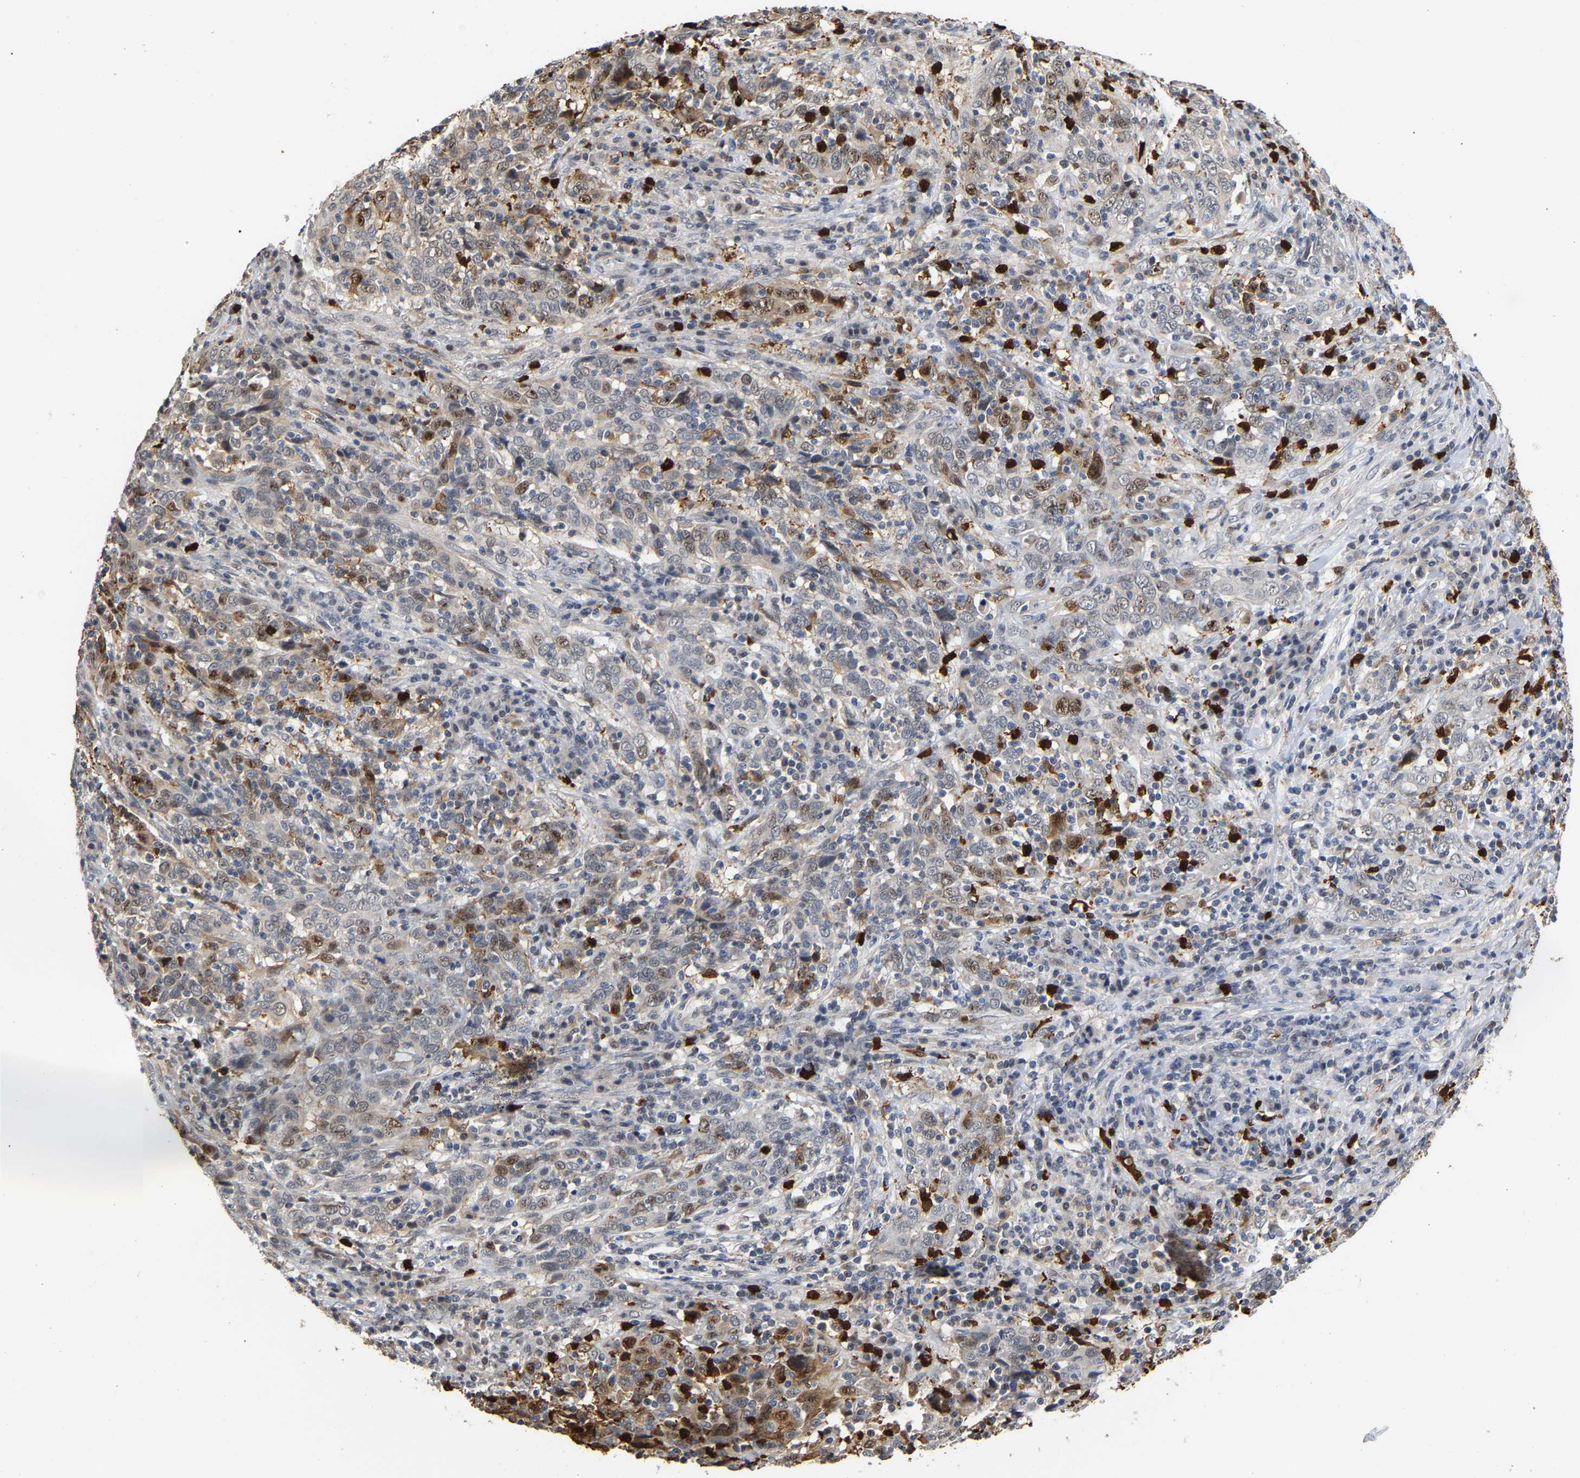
{"staining": {"intensity": "moderate", "quantity": "<25%", "location": "cytoplasmic/membranous,nuclear"}, "tissue": "cervical cancer", "cell_type": "Tumor cells", "image_type": "cancer", "snomed": [{"axis": "morphology", "description": "Squamous cell carcinoma, NOS"}, {"axis": "topography", "description": "Cervix"}], "caption": "Immunohistochemical staining of human cervical squamous cell carcinoma shows moderate cytoplasmic/membranous and nuclear protein positivity in approximately <25% of tumor cells.", "gene": "TDRD7", "patient": {"sex": "female", "age": 46}}